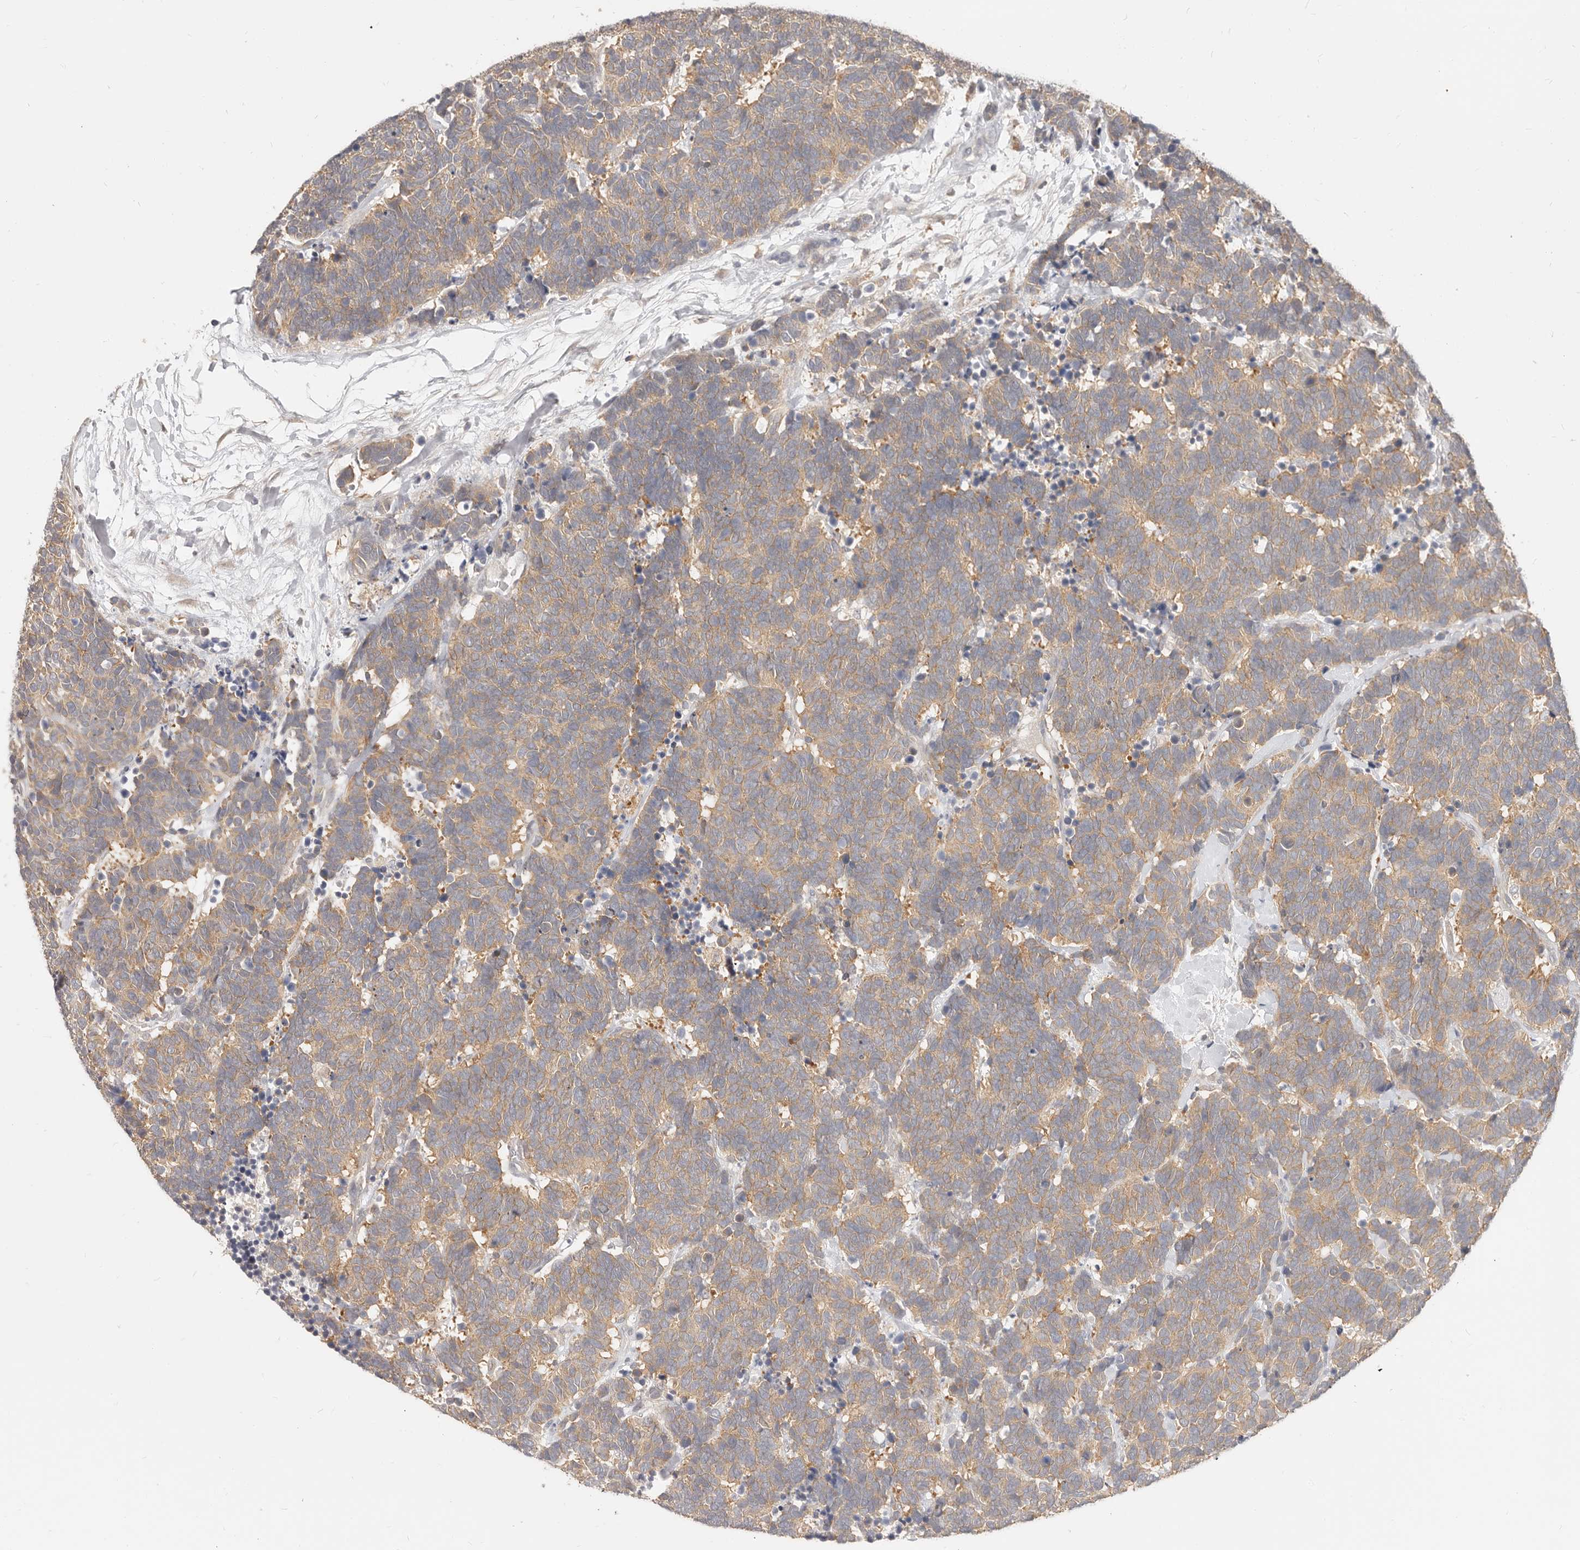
{"staining": {"intensity": "weak", "quantity": ">75%", "location": "cytoplasmic/membranous"}, "tissue": "carcinoid", "cell_type": "Tumor cells", "image_type": "cancer", "snomed": [{"axis": "morphology", "description": "Carcinoma, NOS"}, {"axis": "morphology", "description": "Carcinoid, malignant, NOS"}, {"axis": "topography", "description": "Urinary bladder"}], "caption": "Immunohistochemistry photomicrograph of neoplastic tissue: human carcinoid stained using immunohistochemistry reveals low levels of weak protein expression localized specifically in the cytoplasmic/membranous of tumor cells, appearing as a cytoplasmic/membranous brown color.", "gene": "DTNBP1", "patient": {"sex": "male", "age": 57}}